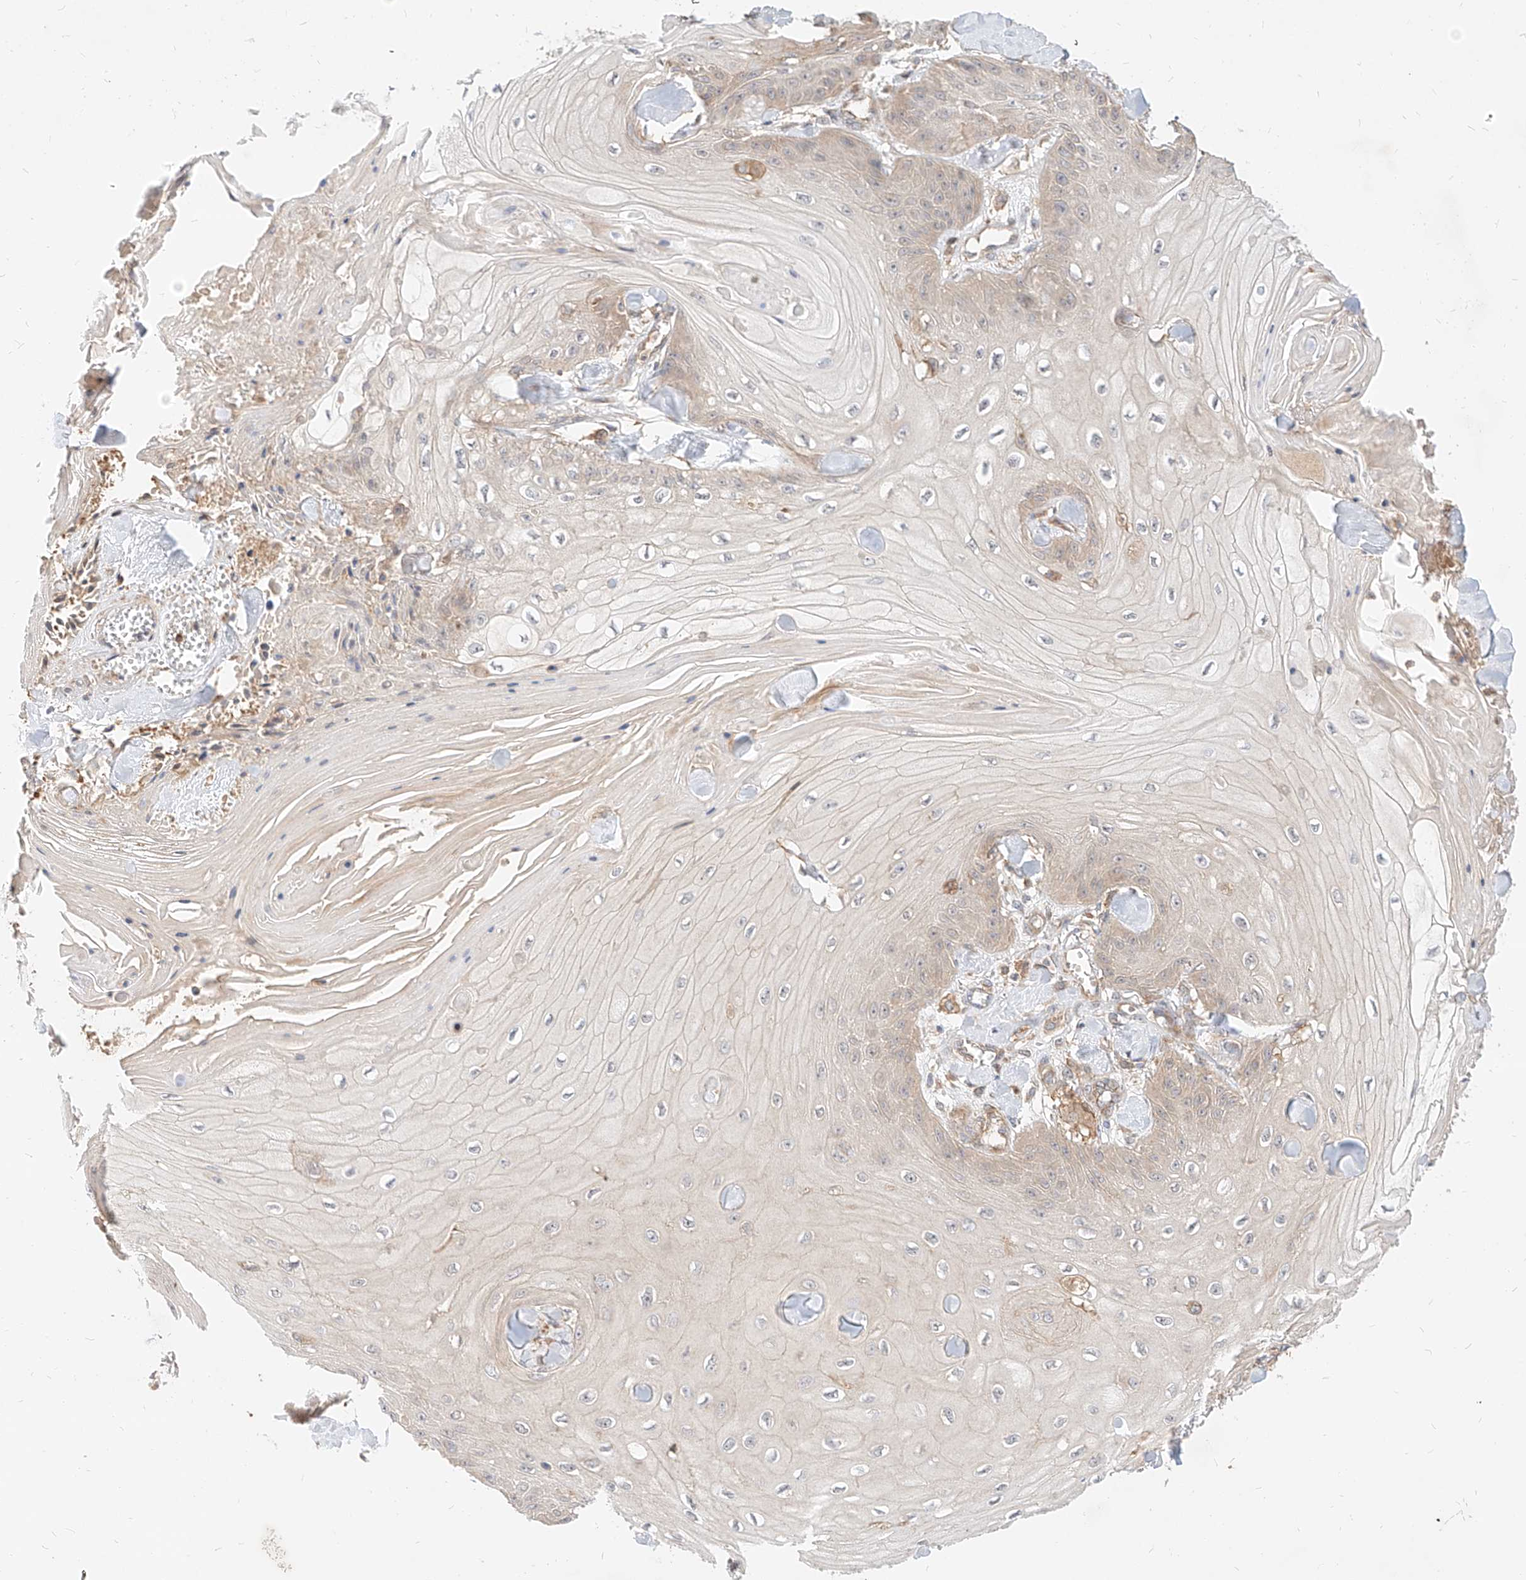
{"staining": {"intensity": "negative", "quantity": "none", "location": "none"}, "tissue": "skin cancer", "cell_type": "Tumor cells", "image_type": "cancer", "snomed": [{"axis": "morphology", "description": "Squamous cell carcinoma, NOS"}, {"axis": "topography", "description": "Skin"}], "caption": "The micrograph exhibits no significant positivity in tumor cells of squamous cell carcinoma (skin).", "gene": "NFAM1", "patient": {"sex": "male", "age": 74}}